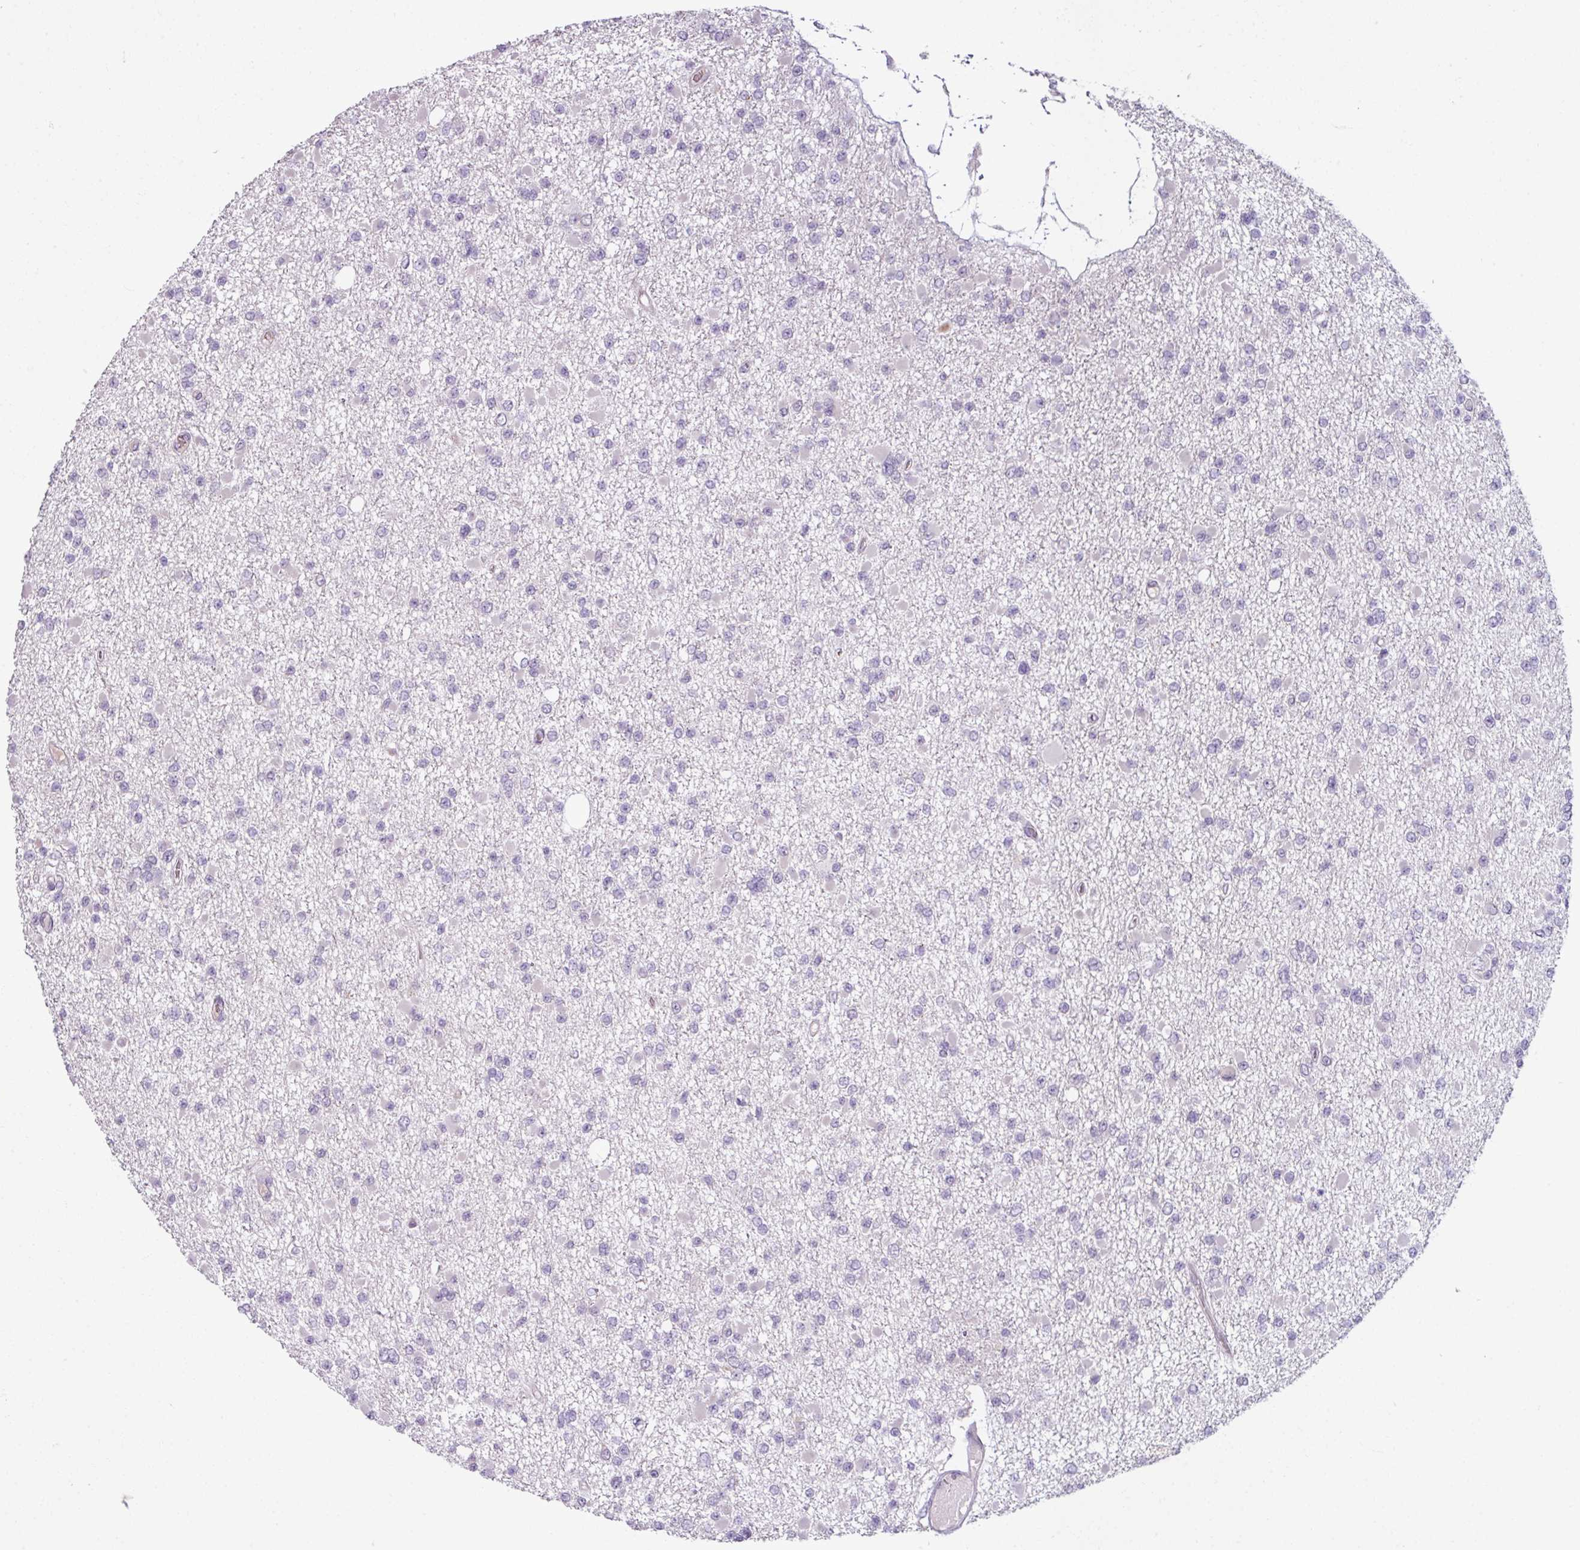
{"staining": {"intensity": "negative", "quantity": "none", "location": "none"}, "tissue": "glioma", "cell_type": "Tumor cells", "image_type": "cancer", "snomed": [{"axis": "morphology", "description": "Glioma, malignant, Low grade"}, {"axis": "topography", "description": "Brain"}], "caption": "Glioma was stained to show a protein in brown. There is no significant expression in tumor cells. (Immunohistochemistry (ihc), brightfield microscopy, high magnification).", "gene": "UVSSA", "patient": {"sex": "female", "age": 22}}